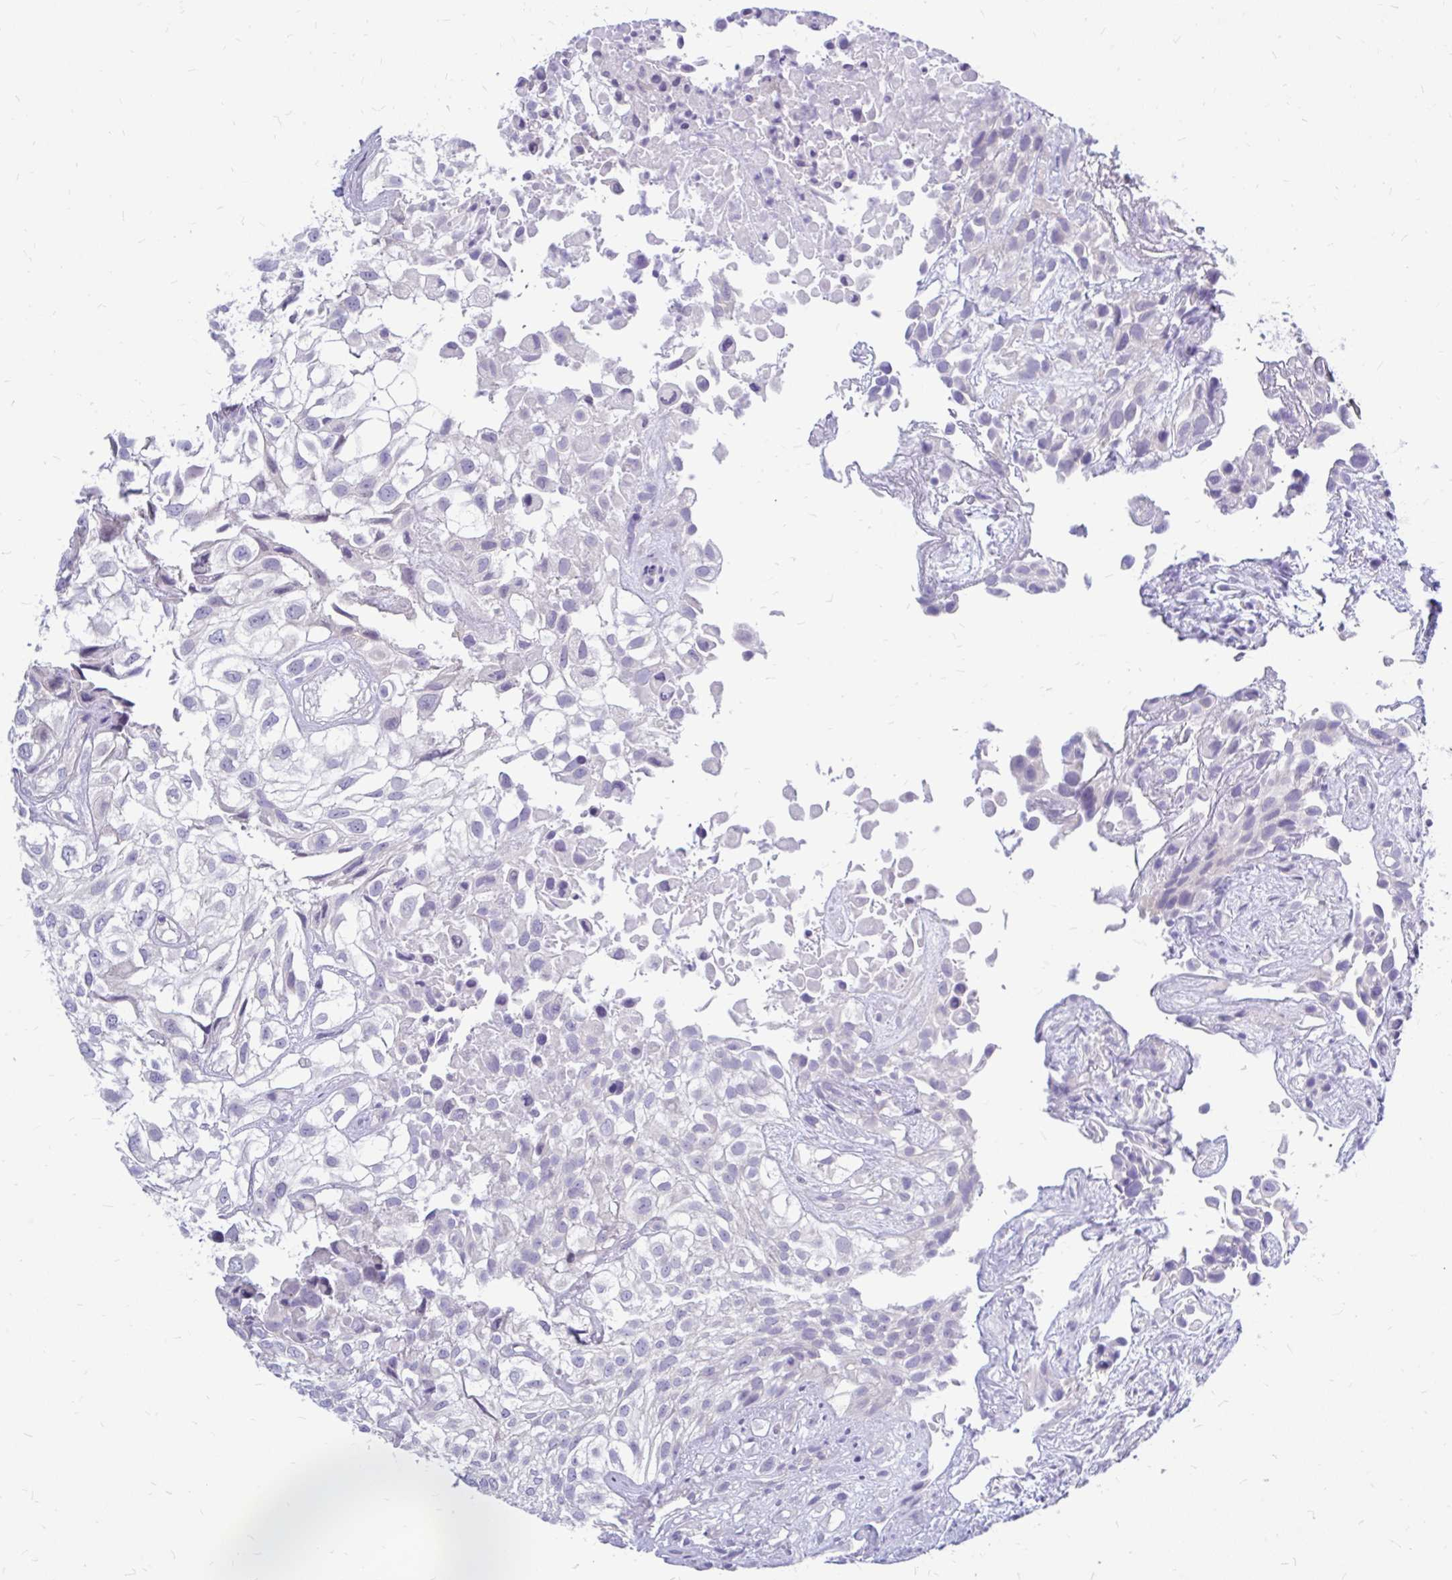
{"staining": {"intensity": "negative", "quantity": "none", "location": "none"}, "tissue": "urothelial cancer", "cell_type": "Tumor cells", "image_type": "cancer", "snomed": [{"axis": "morphology", "description": "Urothelial carcinoma, High grade"}, {"axis": "topography", "description": "Urinary bladder"}], "caption": "Immunohistochemistry (IHC) micrograph of neoplastic tissue: human urothelial cancer stained with DAB (3,3'-diaminobenzidine) exhibits no significant protein staining in tumor cells. (Stains: DAB (3,3'-diaminobenzidine) immunohistochemistry with hematoxylin counter stain, Microscopy: brightfield microscopy at high magnification).", "gene": "MAP1LC3A", "patient": {"sex": "male", "age": 56}}